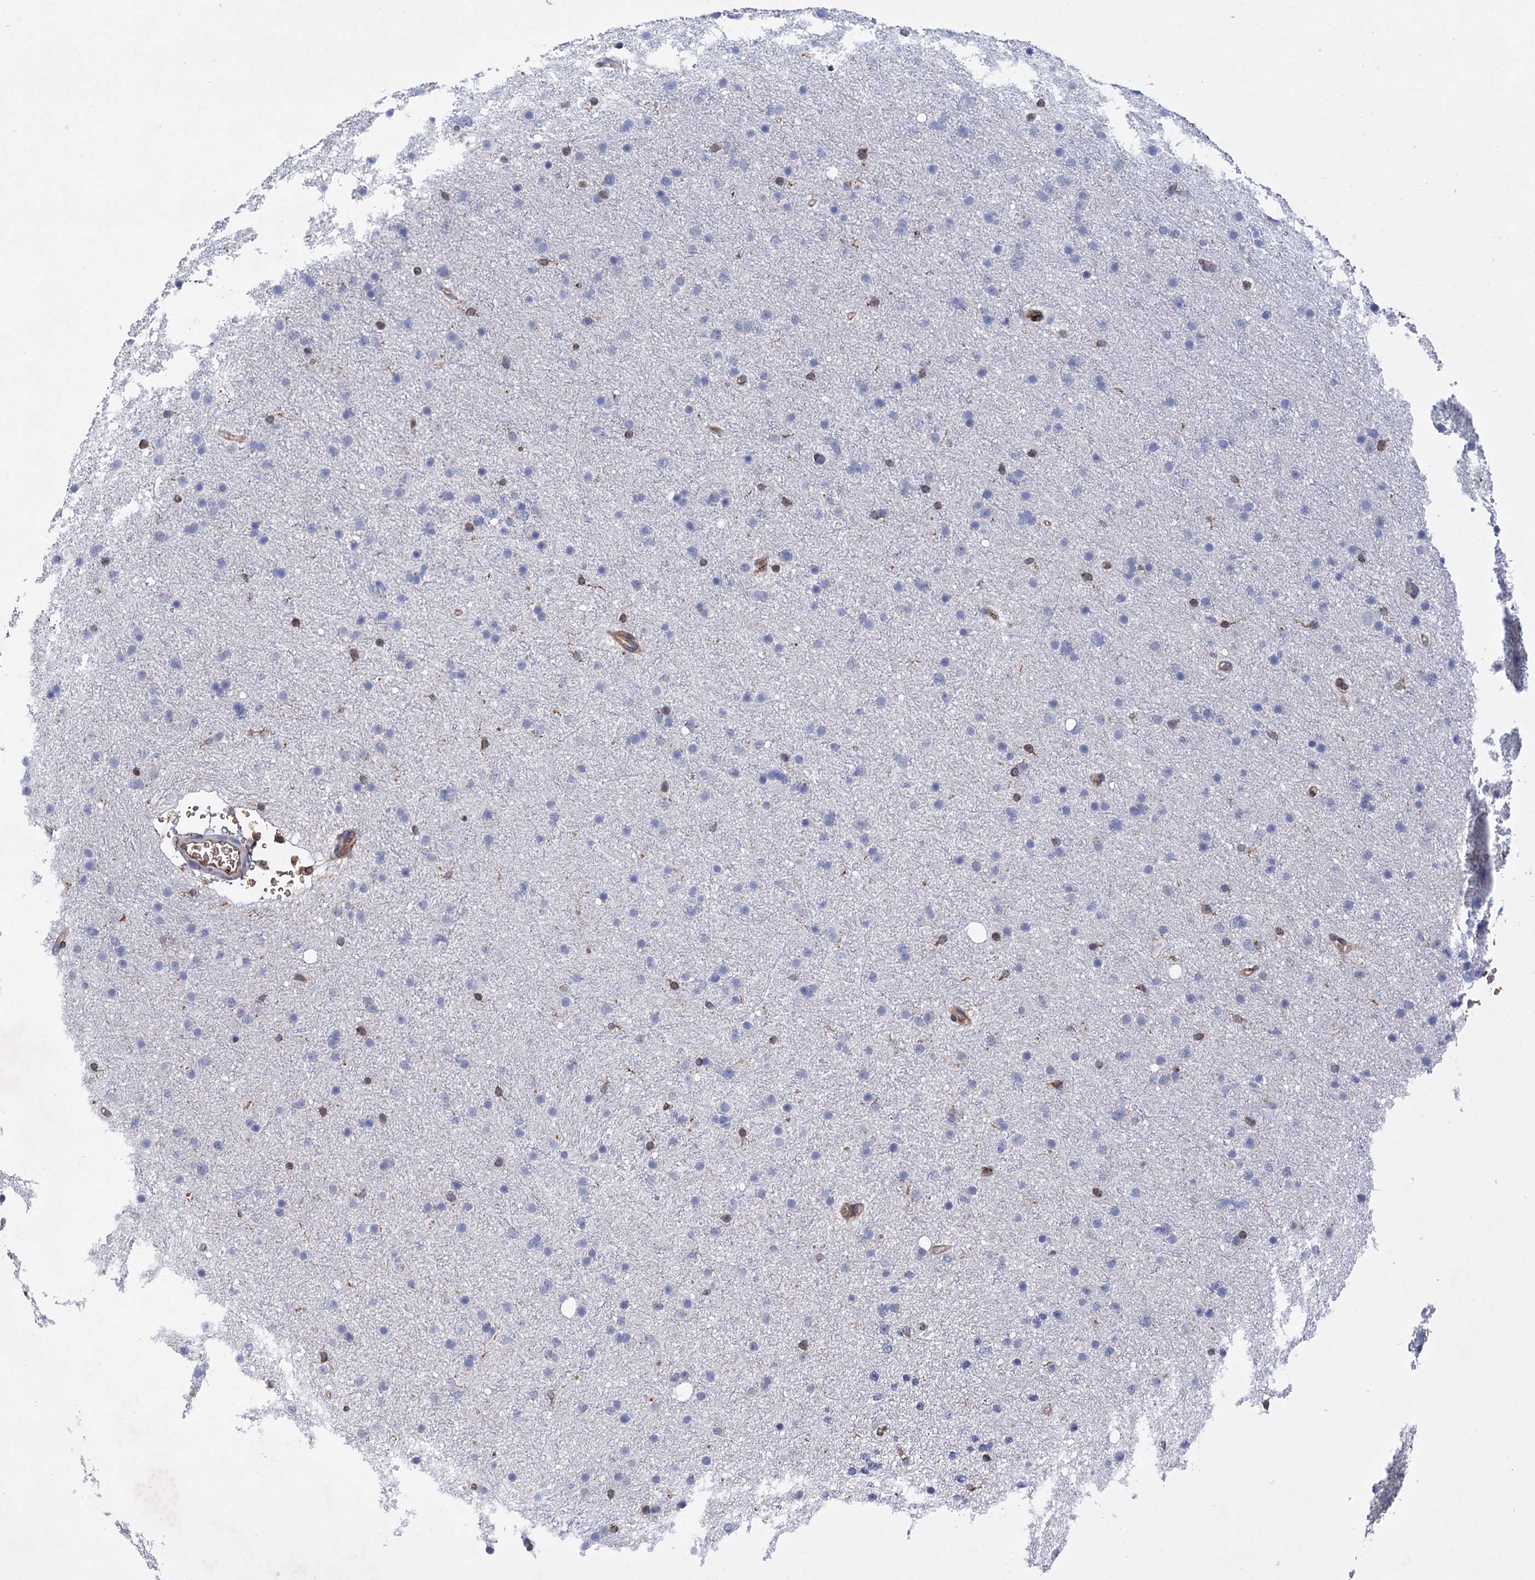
{"staining": {"intensity": "negative", "quantity": "none", "location": "none"}, "tissue": "glioma", "cell_type": "Tumor cells", "image_type": "cancer", "snomed": [{"axis": "morphology", "description": "Glioma, malignant, Low grade"}, {"axis": "topography", "description": "Cerebral cortex"}], "caption": "IHC of low-grade glioma (malignant) reveals no staining in tumor cells.", "gene": "STING1", "patient": {"sex": "female", "age": 39}}